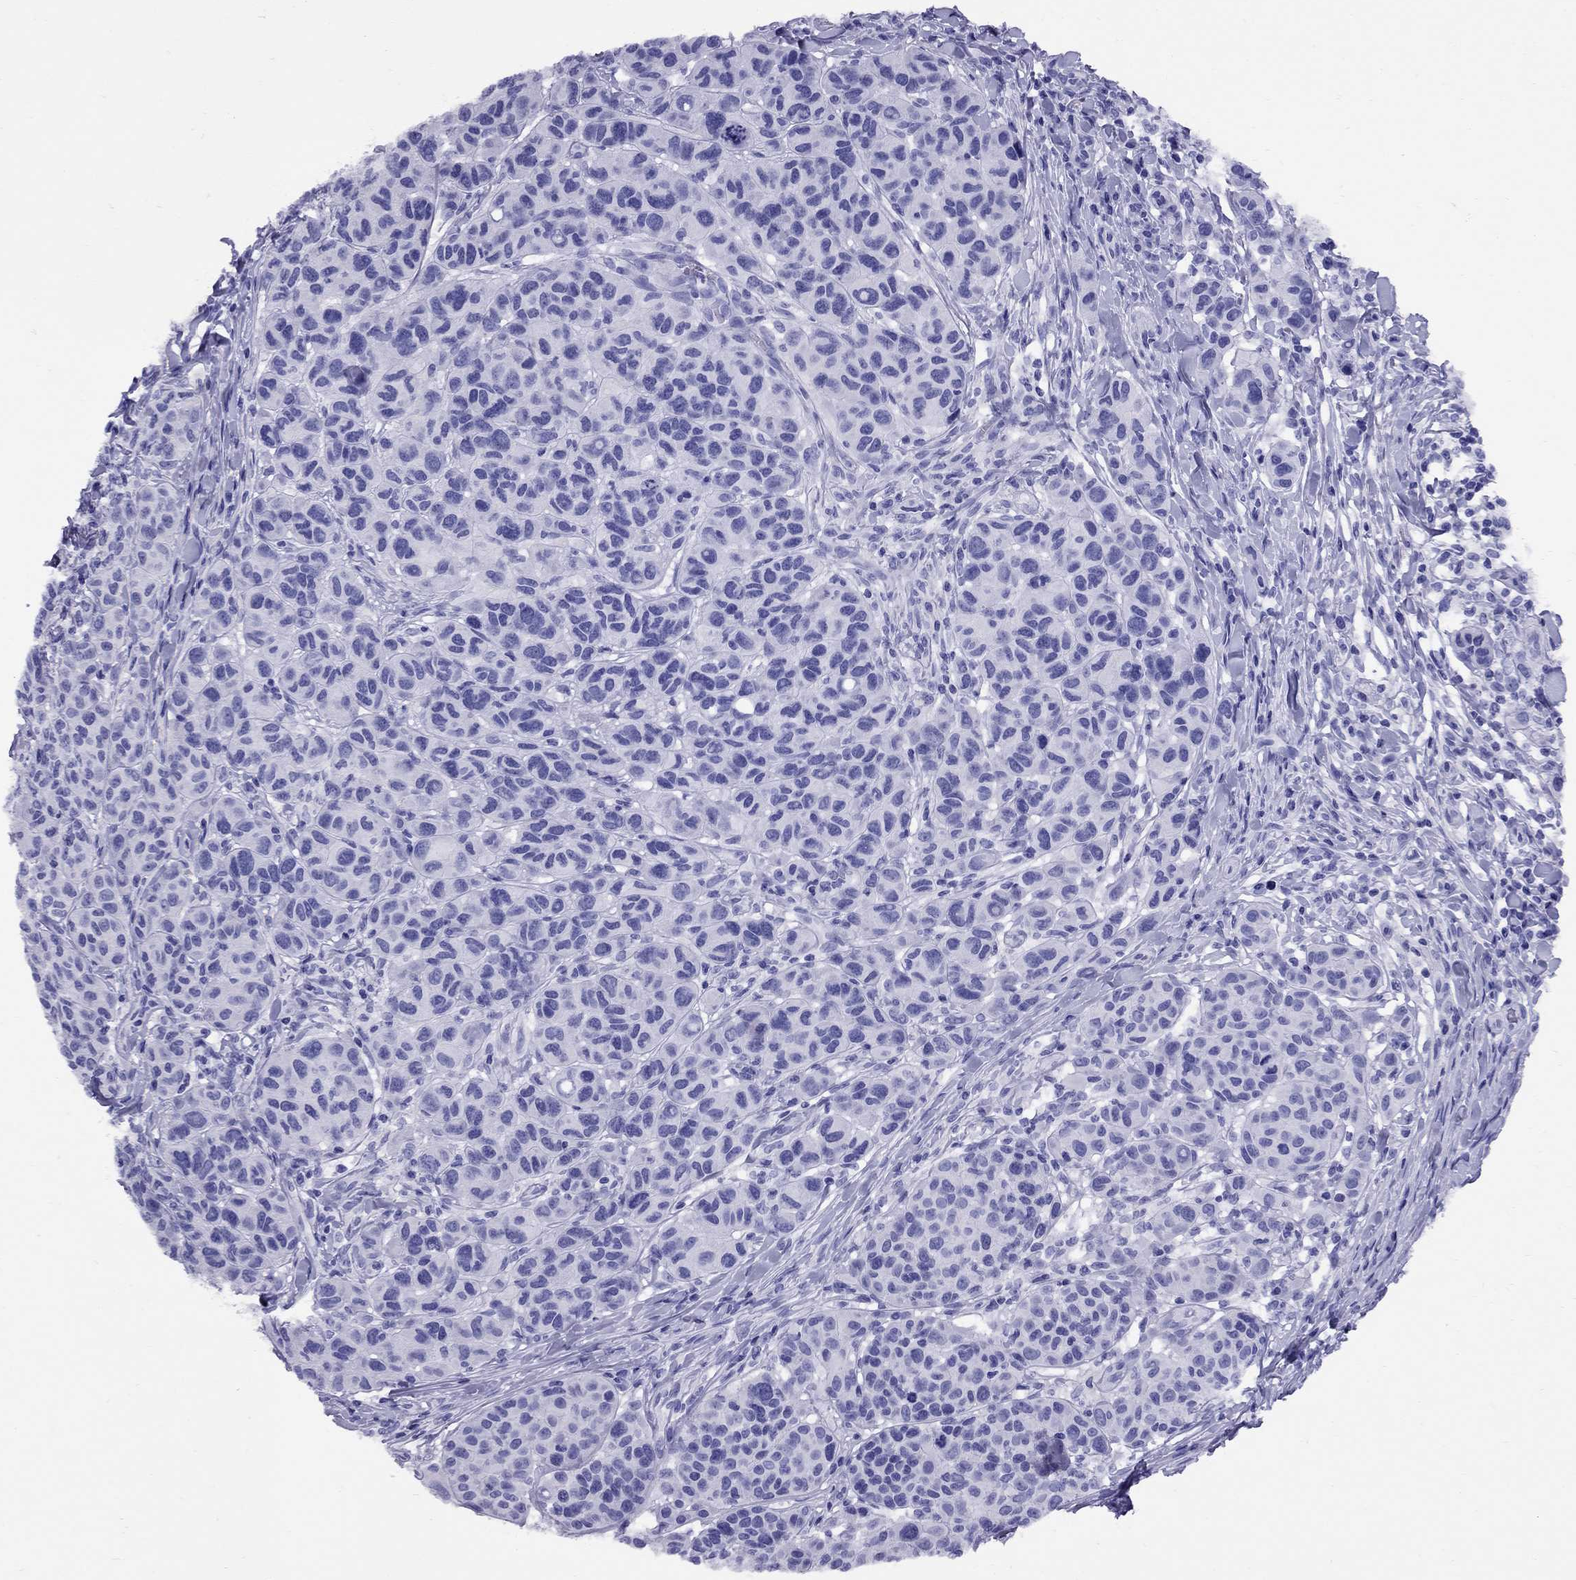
{"staining": {"intensity": "negative", "quantity": "none", "location": "none"}, "tissue": "melanoma", "cell_type": "Tumor cells", "image_type": "cancer", "snomed": [{"axis": "morphology", "description": "Malignant melanoma, NOS"}, {"axis": "topography", "description": "Skin"}], "caption": "A high-resolution histopathology image shows immunohistochemistry staining of malignant melanoma, which shows no significant expression in tumor cells.", "gene": "AVPR1B", "patient": {"sex": "male", "age": 79}}